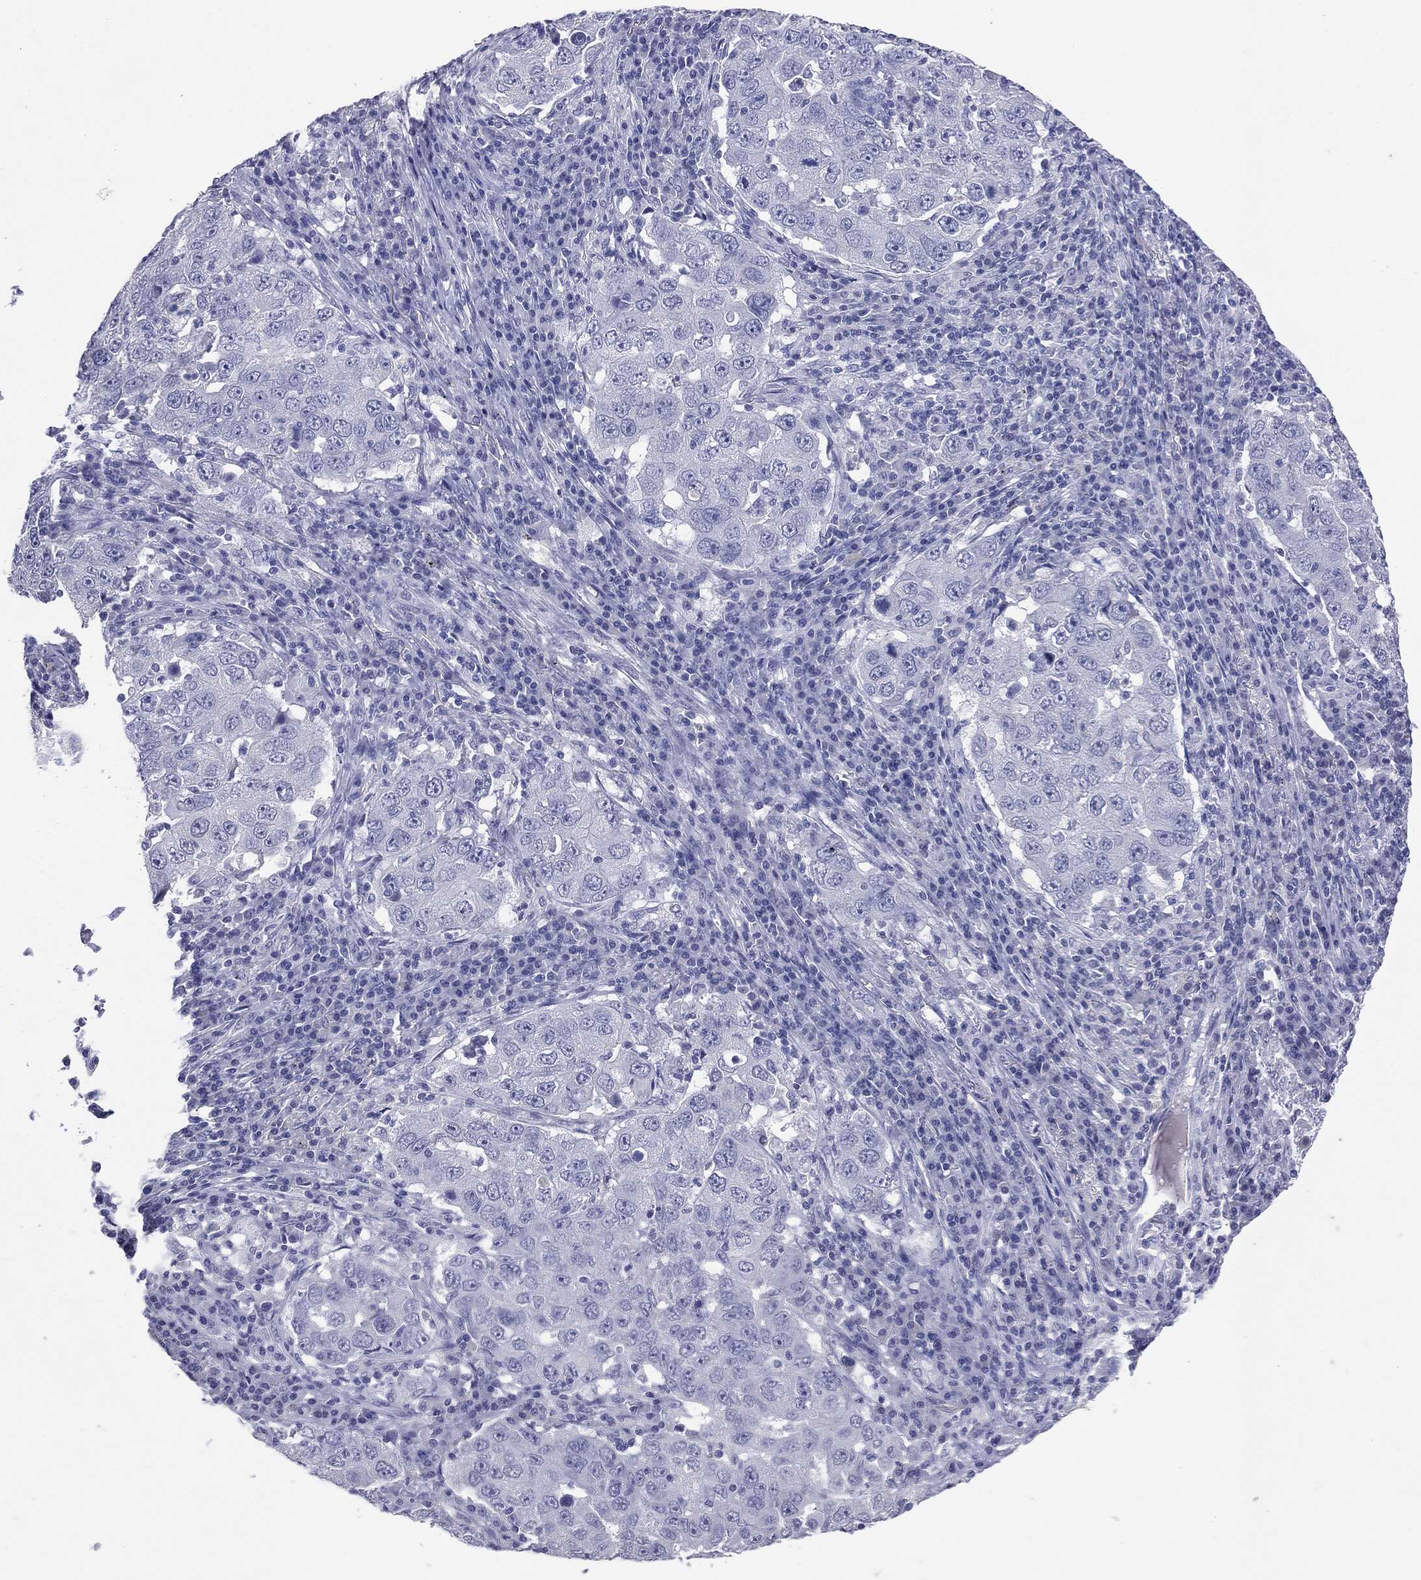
{"staining": {"intensity": "negative", "quantity": "none", "location": "none"}, "tissue": "lung cancer", "cell_type": "Tumor cells", "image_type": "cancer", "snomed": [{"axis": "morphology", "description": "Adenocarcinoma, NOS"}, {"axis": "topography", "description": "Lung"}], "caption": "Lung cancer (adenocarcinoma) was stained to show a protein in brown. There is no significant positivity in tumor cells.", "gene": "TSHB", "patient": {"sex": "male", "age": 73}}